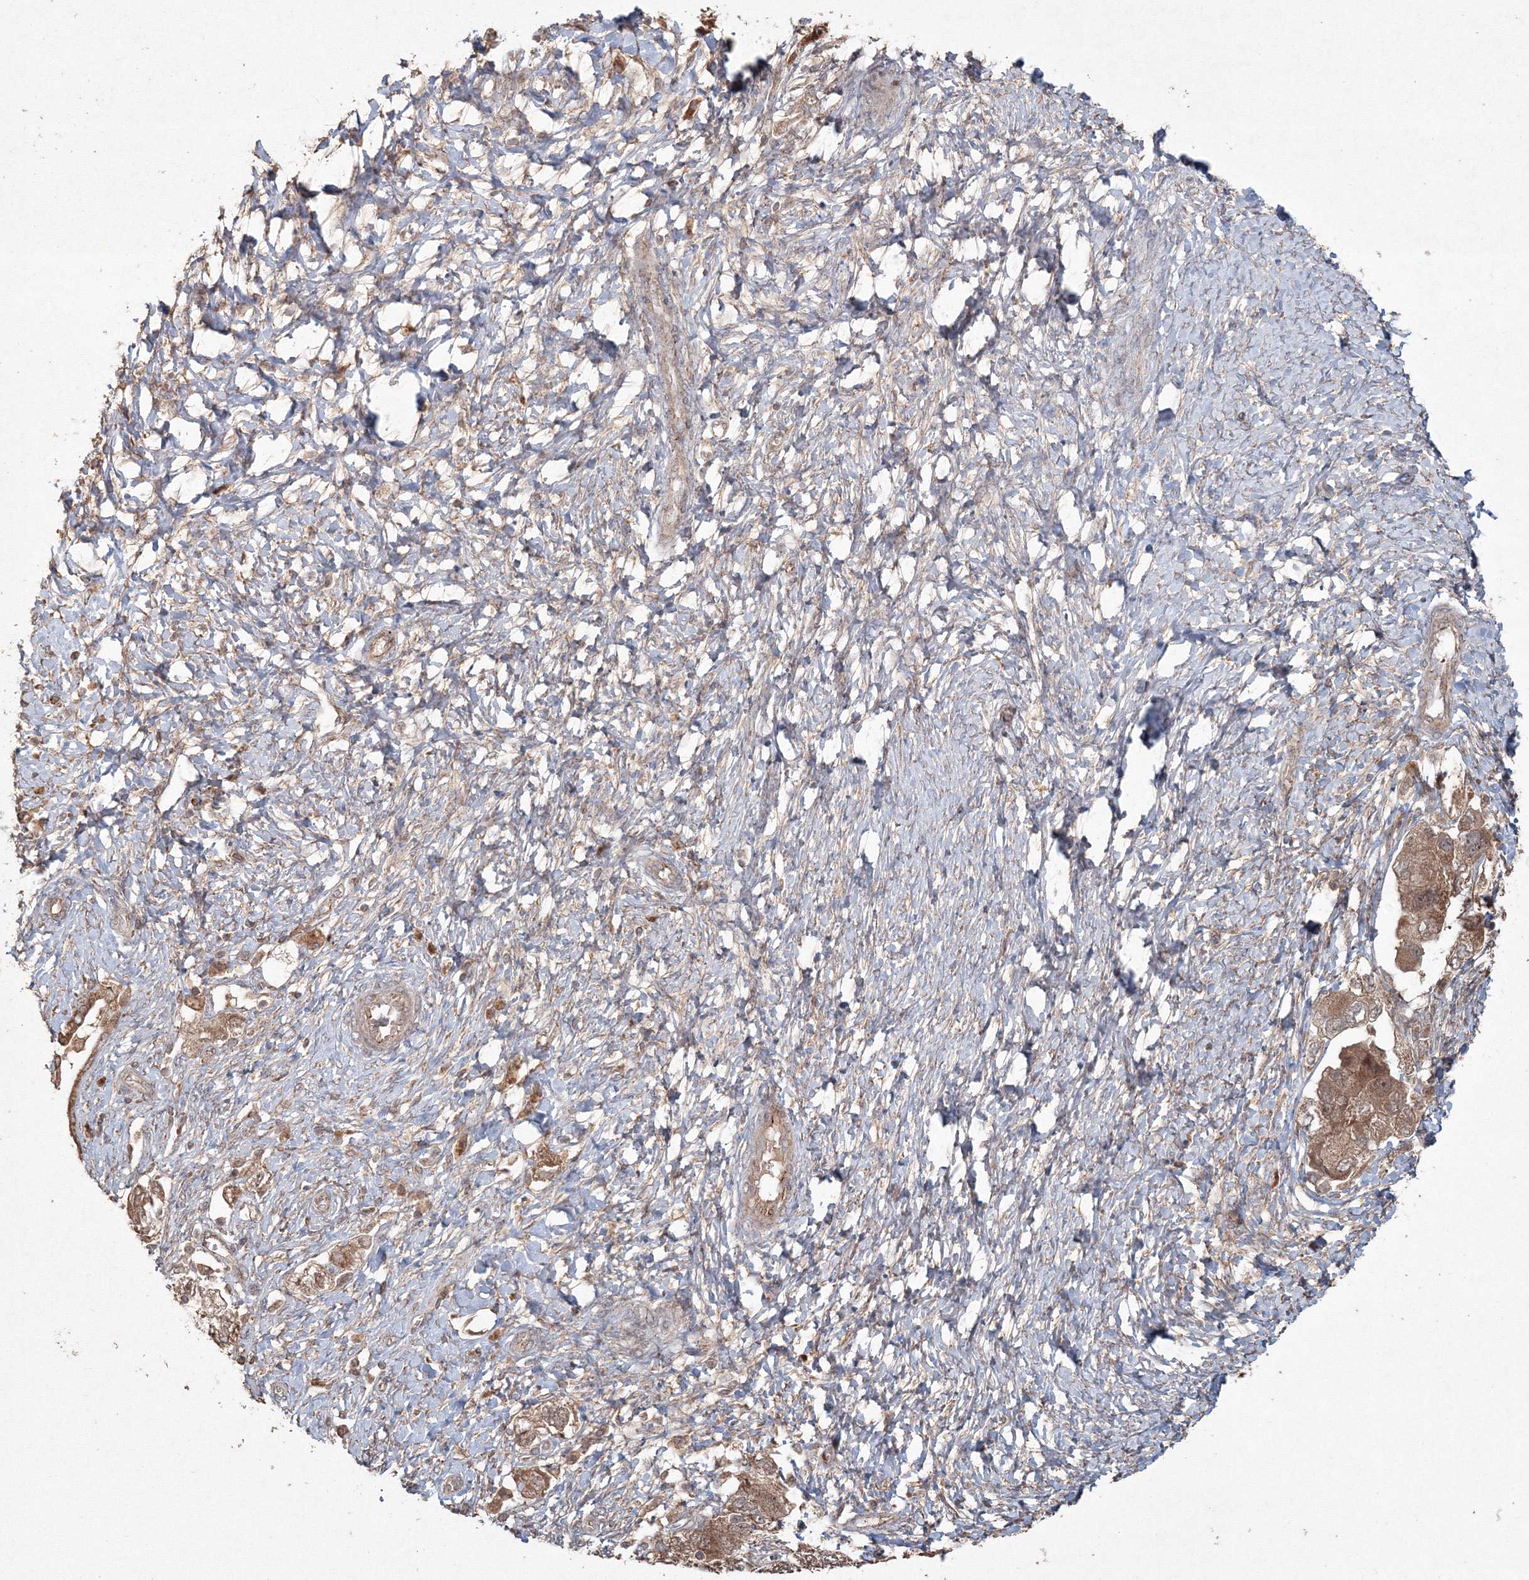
{"staining": {"intensity": "moderate", "quantity": ">75%", "location": "cytoplasmic/membranous"}, "tissue": "ovarian cancer", "cell_type": "Tumor cells", "image_type": "cancer", "snomed": [{"axis": "morphology", "description": "Carcinoma, NOS"}, {"axis": "morphology", "description": "Cystadenocarcinoma, serous, NOS"}, {"axis": "topography", "description": "Ovary"}], "caption": "Approximately >75% of tumor cells in ovarian serous cystadenocarcinoma display moderate cytoplasmic/membranous protein positivity as visualized by brown immunohistochemical staining.", "gene": "ANAPC16", "patient": {"sex": "female", "age": 69}}